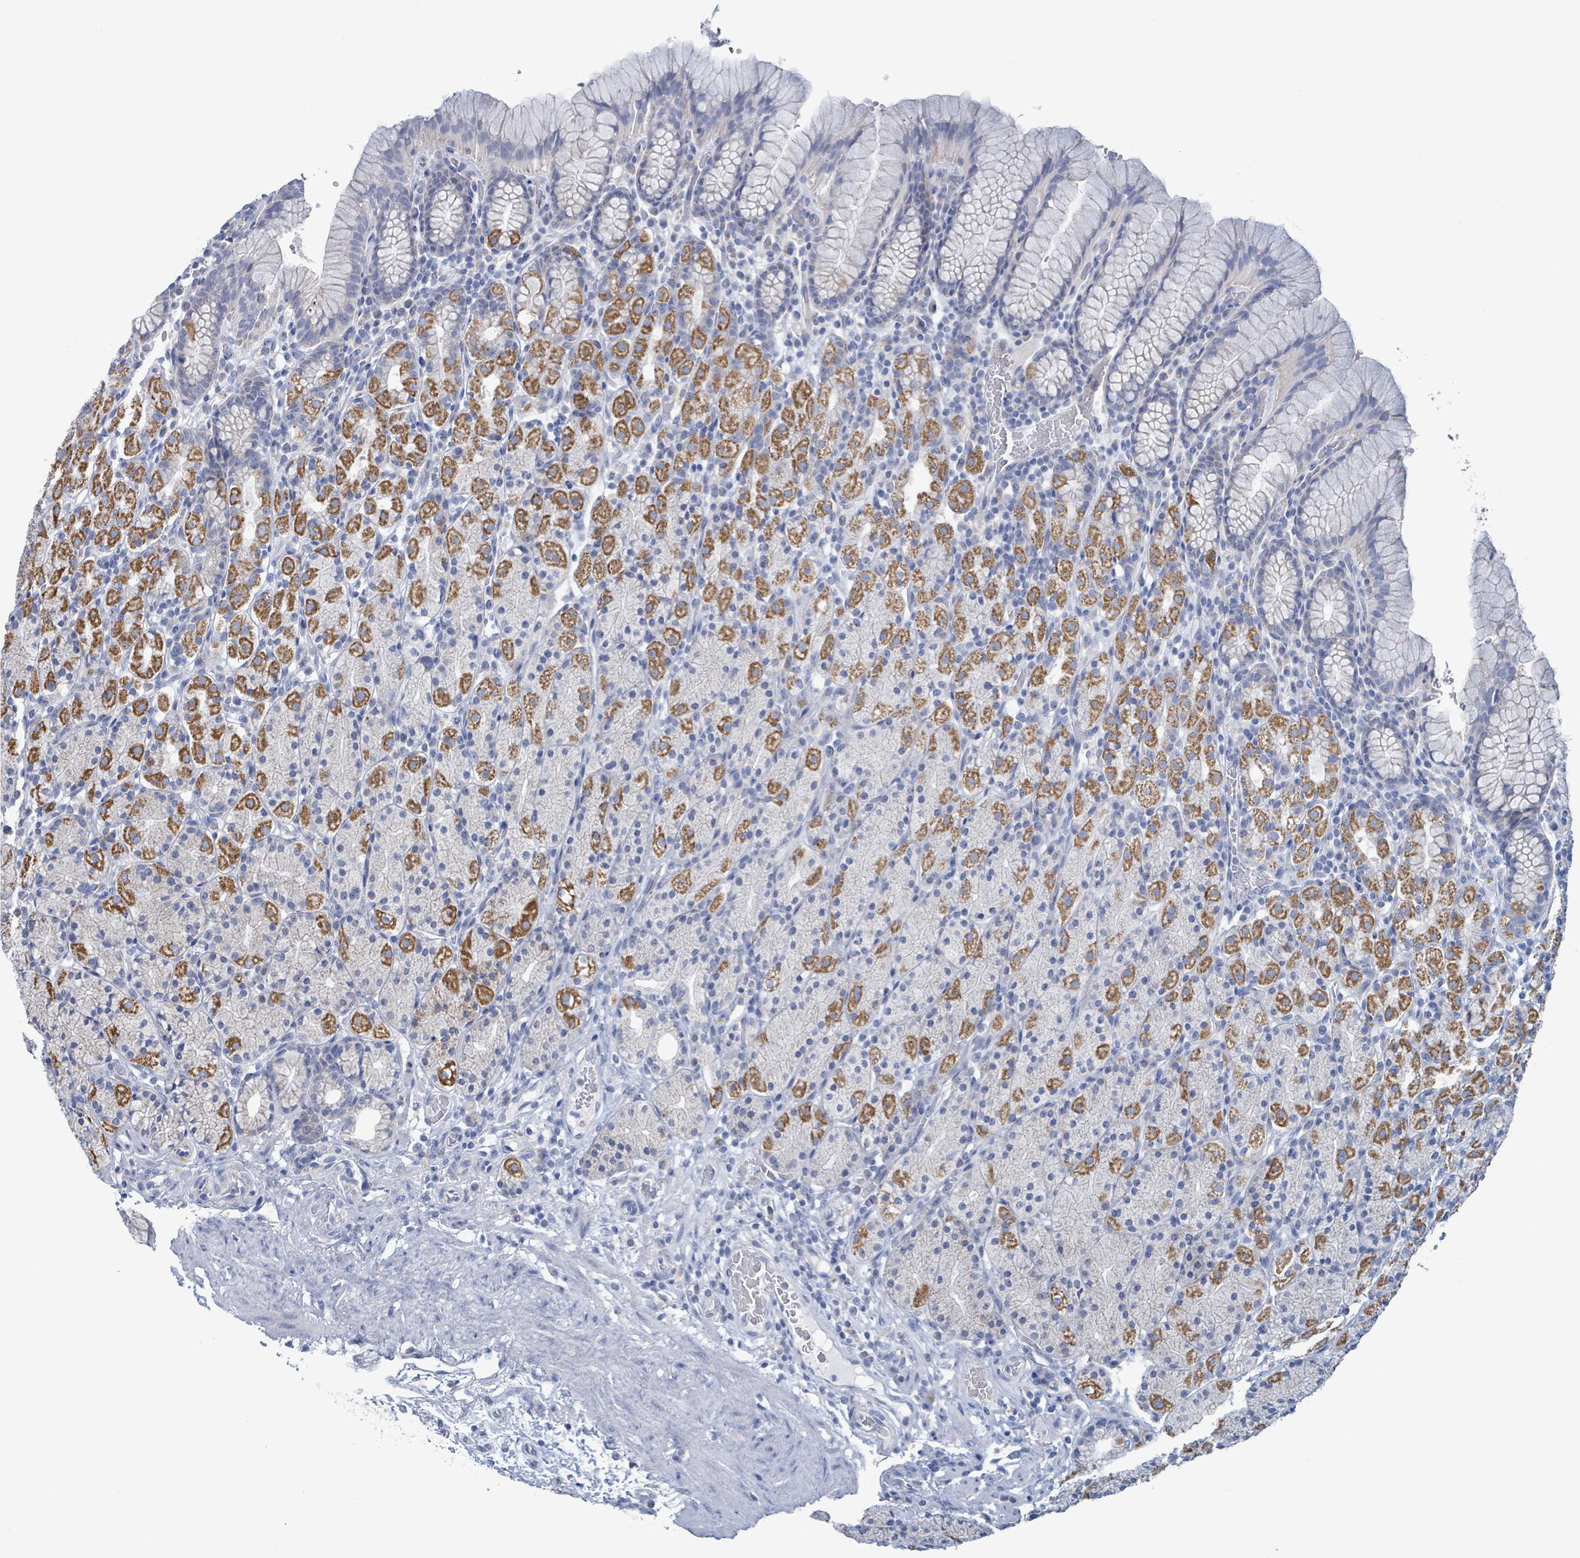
{"staining": {"intensity": "strong", "quantity": "25%-75%", "location": "cytoplasmic/membranous"}, "tissue": "stomach", "cell_type": "Glandular cells", "image_type": "normal", "snomed": [{"axis": "morphology", "description": "Normal tissue, NOS"}, {"axis": "topography", "description": "Stomach, upper"}, {"axis": "topography", "description": "Stomach"}], "caption": "Normal stomach exhibits strong cytoplasmic/membranous expression in approximately 25%-75% of glandular cells, visualized by immunohistochemistry.", "gene": "AKR1C4", "patient": {"sex": "male", "age": 62}}